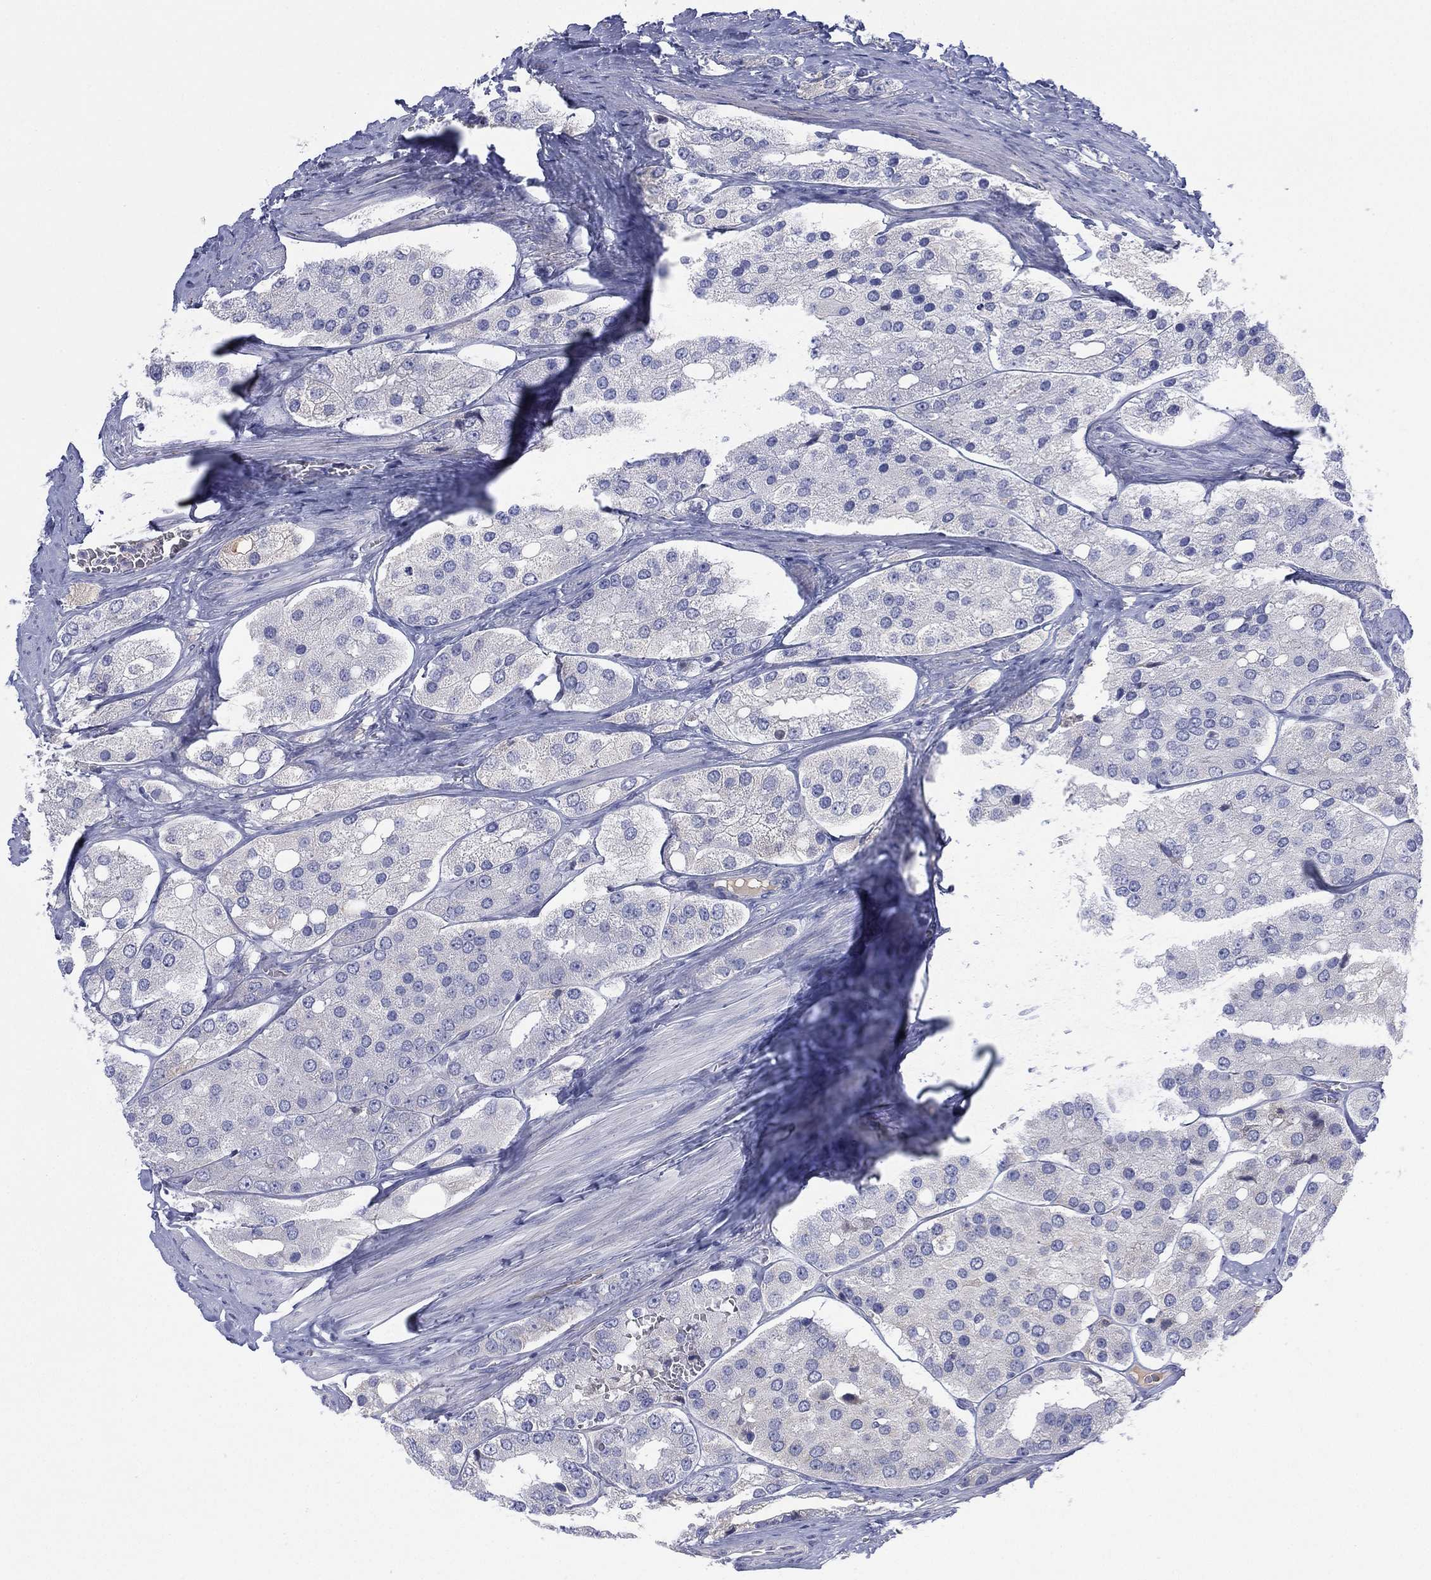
{"staining": {"intensity": "negative", "quantity": "none", "location": "none"}, "tissue": "prostate cancer", "cell_type": "Tumor cells", "image_type": "cancer", "snomed": [{"axis": "morphology", "description": "Adenocarcinoma, Low grade"}, {"axis": "topography", "description": "Prostate"}], "caption": "Prostate cancer stained for a protein using IHC demonstrates no staining tumor cells.", "gene": "CYP2D6", "patient": {"sex": "male", "age": 69}}